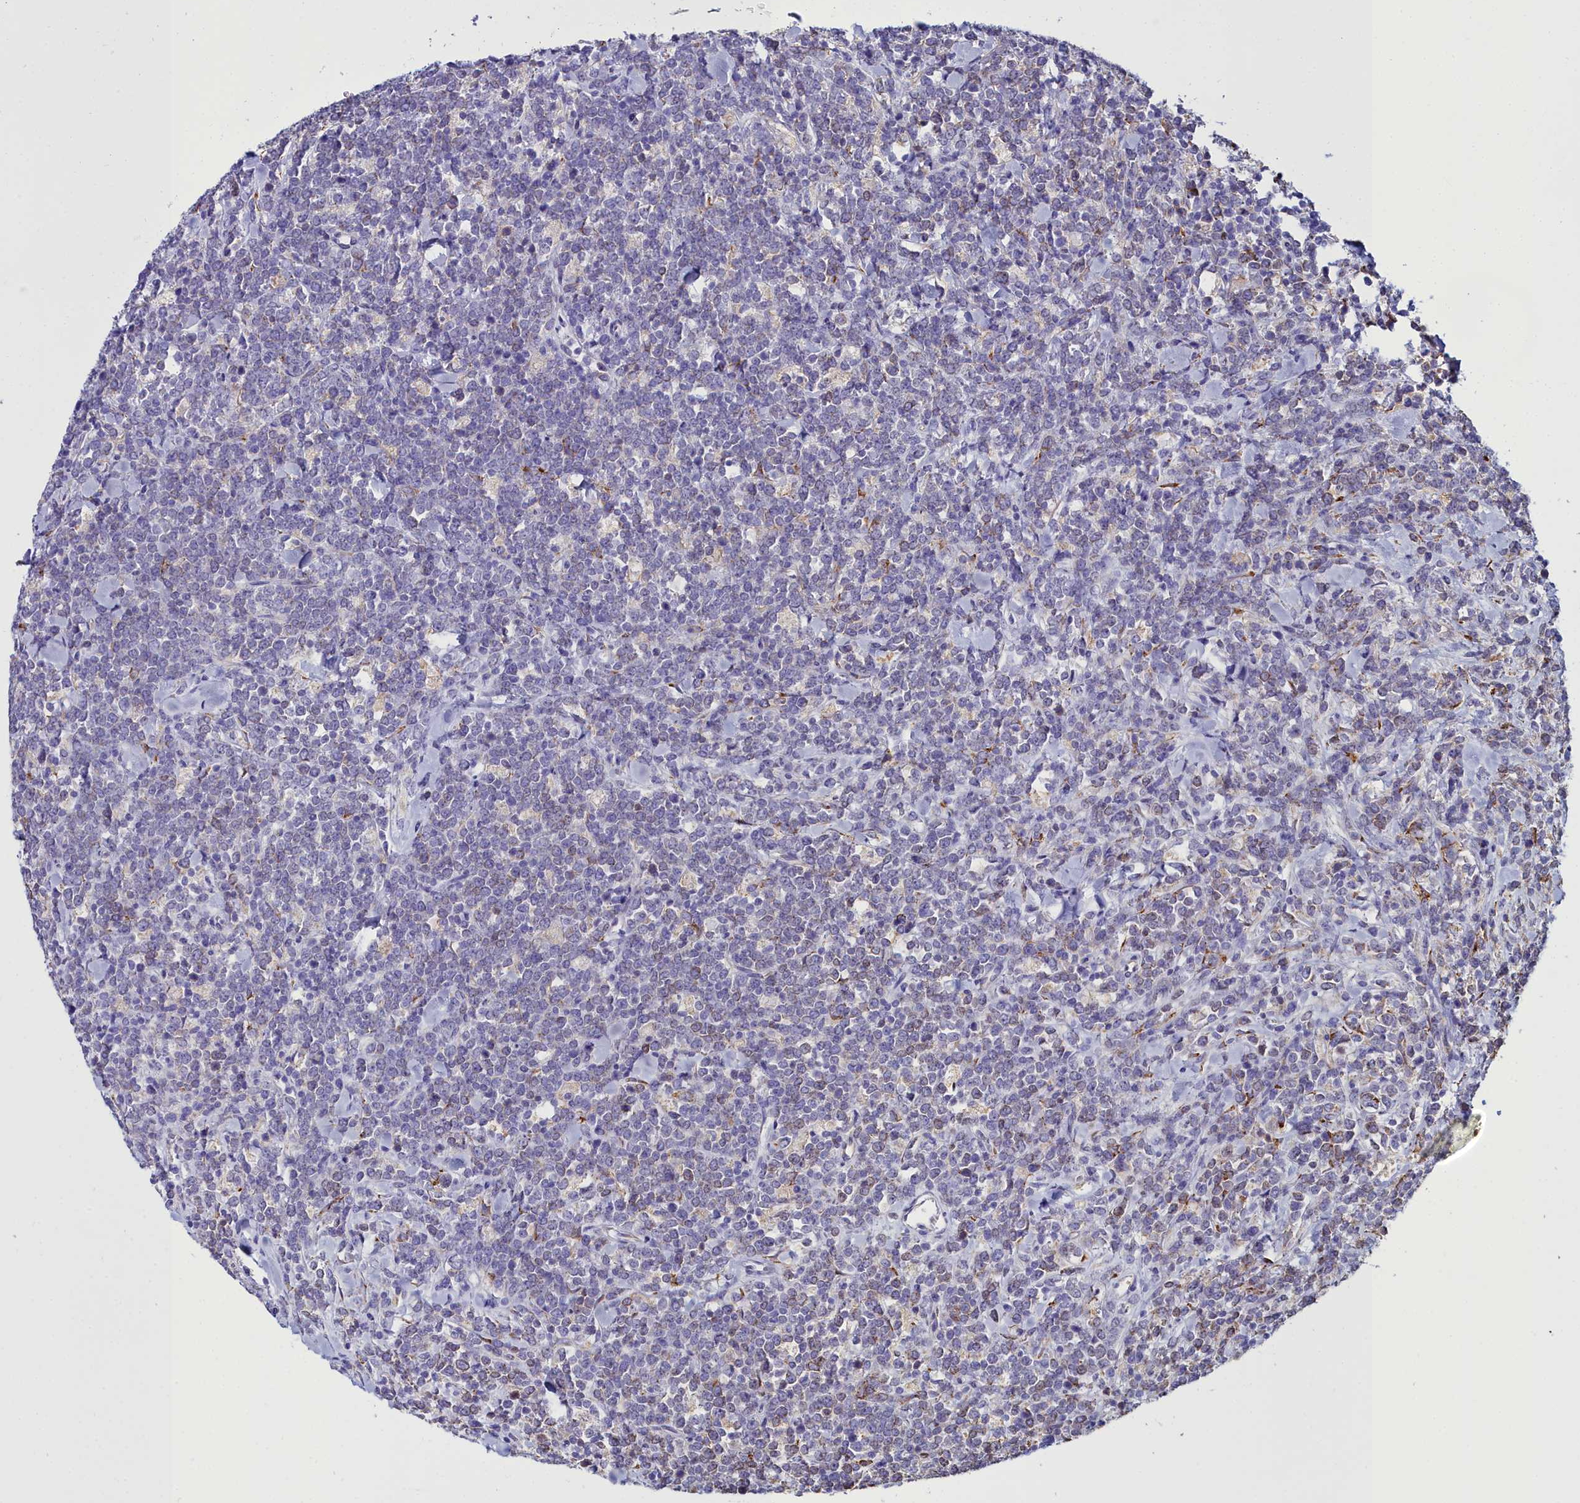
{"staining": {"intensity": "negative", "quantity": "none", "location": "none"}, "tissue": "lymphoma", "cell_type": "Tumor cells", "image_type": "cancer", "snomed": [{"axis": "morphology", "description": "Malignant lymphoma, non-Hodgkin's type, High grade"}, {"axis": "topography", "description": "Small intestine"}], "caption": "The histopathology image reveals no significant staining in tumor cells of malignant lymphoma, non-Hodgkin's type (high-grade). (DAB immunohistochemistry with hematoxylin counter stain).", "gene": "TXNDC5", "patient": {"sex": "male", "age": 8}}